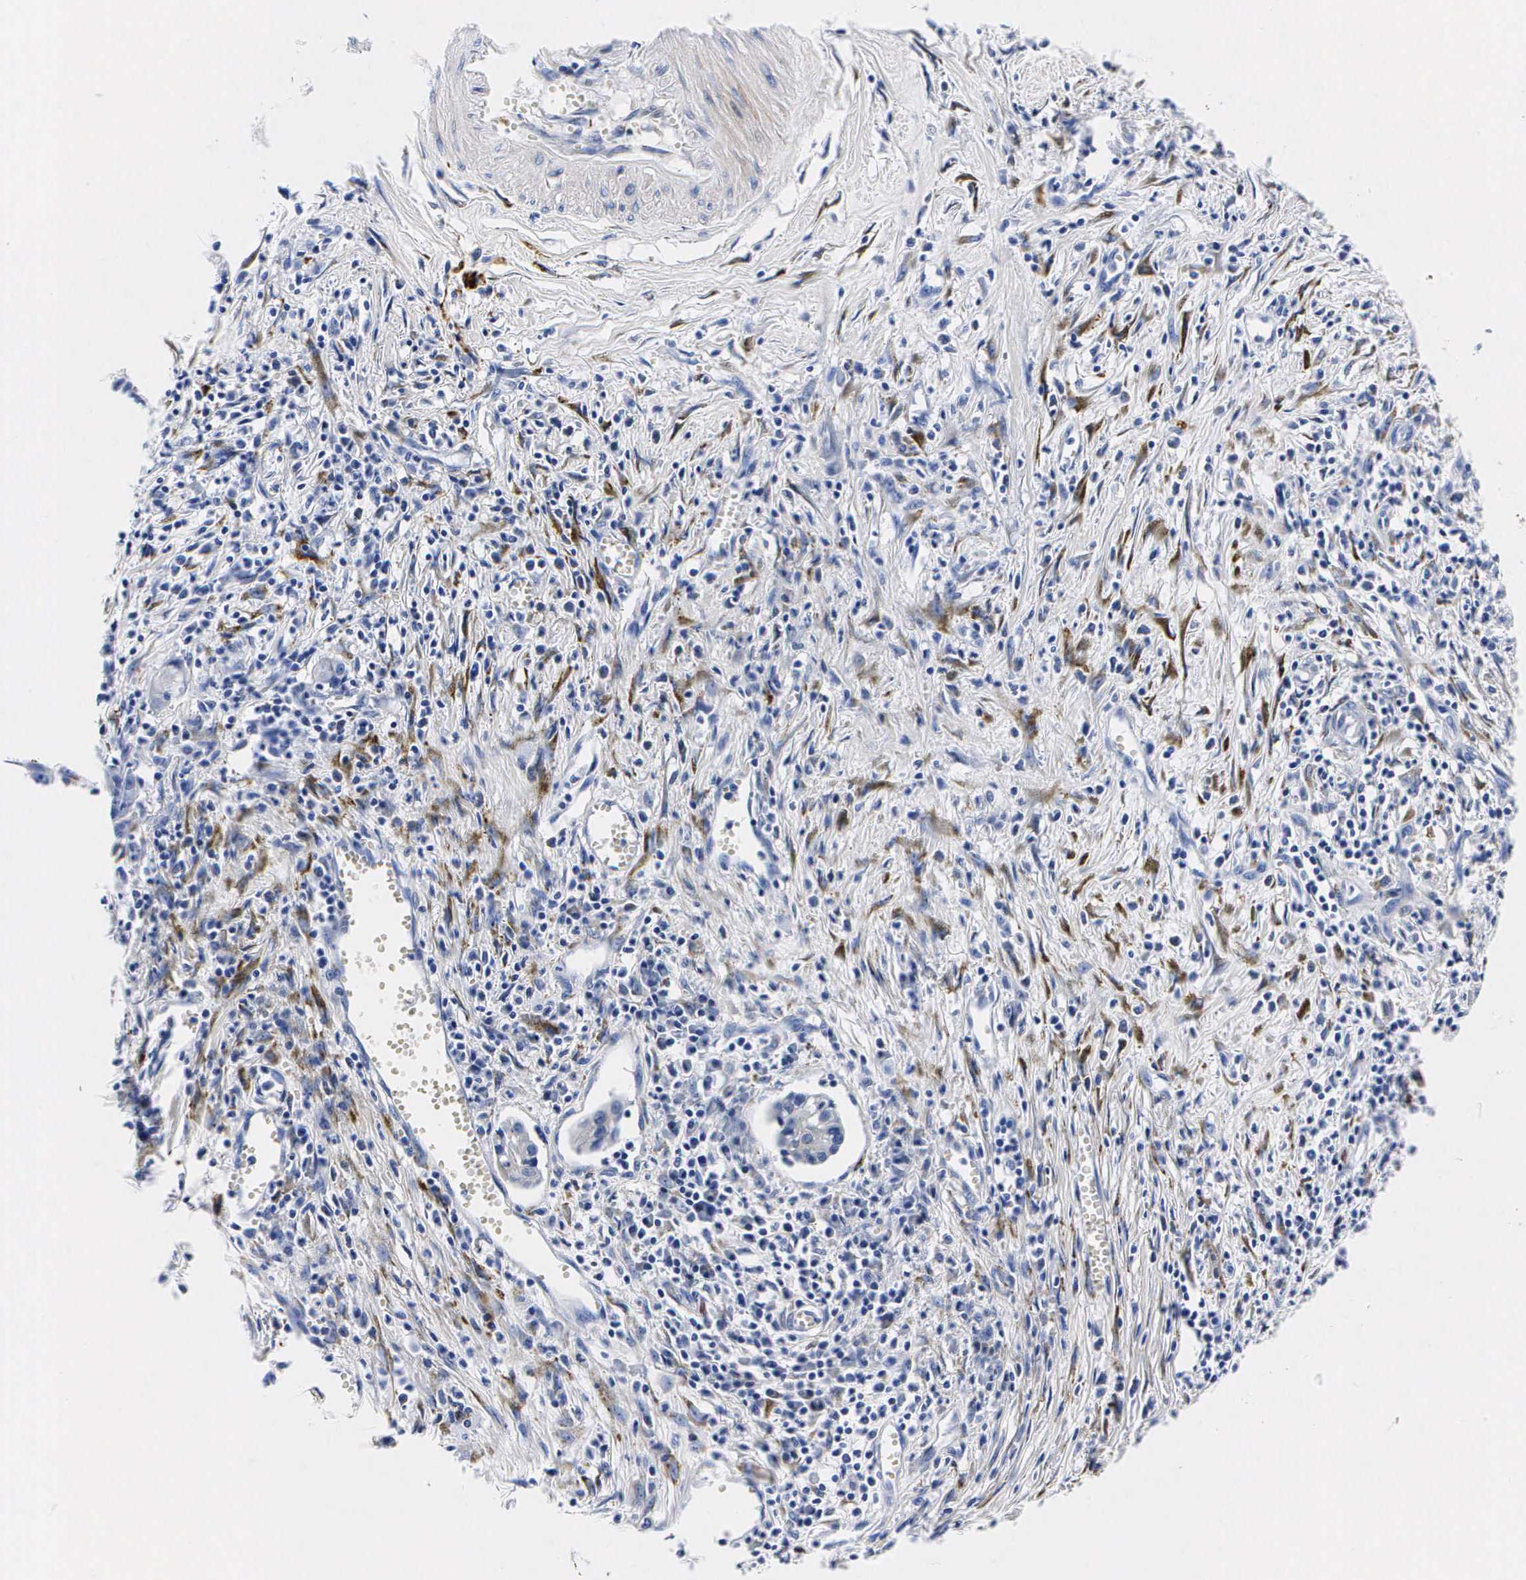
{"staining": {"intensity": "negative", "quantity": "none", "location": "none"}, "tissue": "urothelial cancer", "cell_type": "Tumor cells", "image_type": "cancer", "snomed": [{"axis": "morphology", "description": "Urothelial carcinoma, High grade"}, {"axis": "topography", "description": "Urinary bladder"}], "caption": "Immunohistochemical staining of high-grade urothelial carcinoma exhibits no significant staining in tumor cells. (Brightfield microscopy of DAB (3,3'-diaminobenzidine) IHC at high magnification).", "gene": "ENO2", "patient": {"sex": "male", "age": 66}}